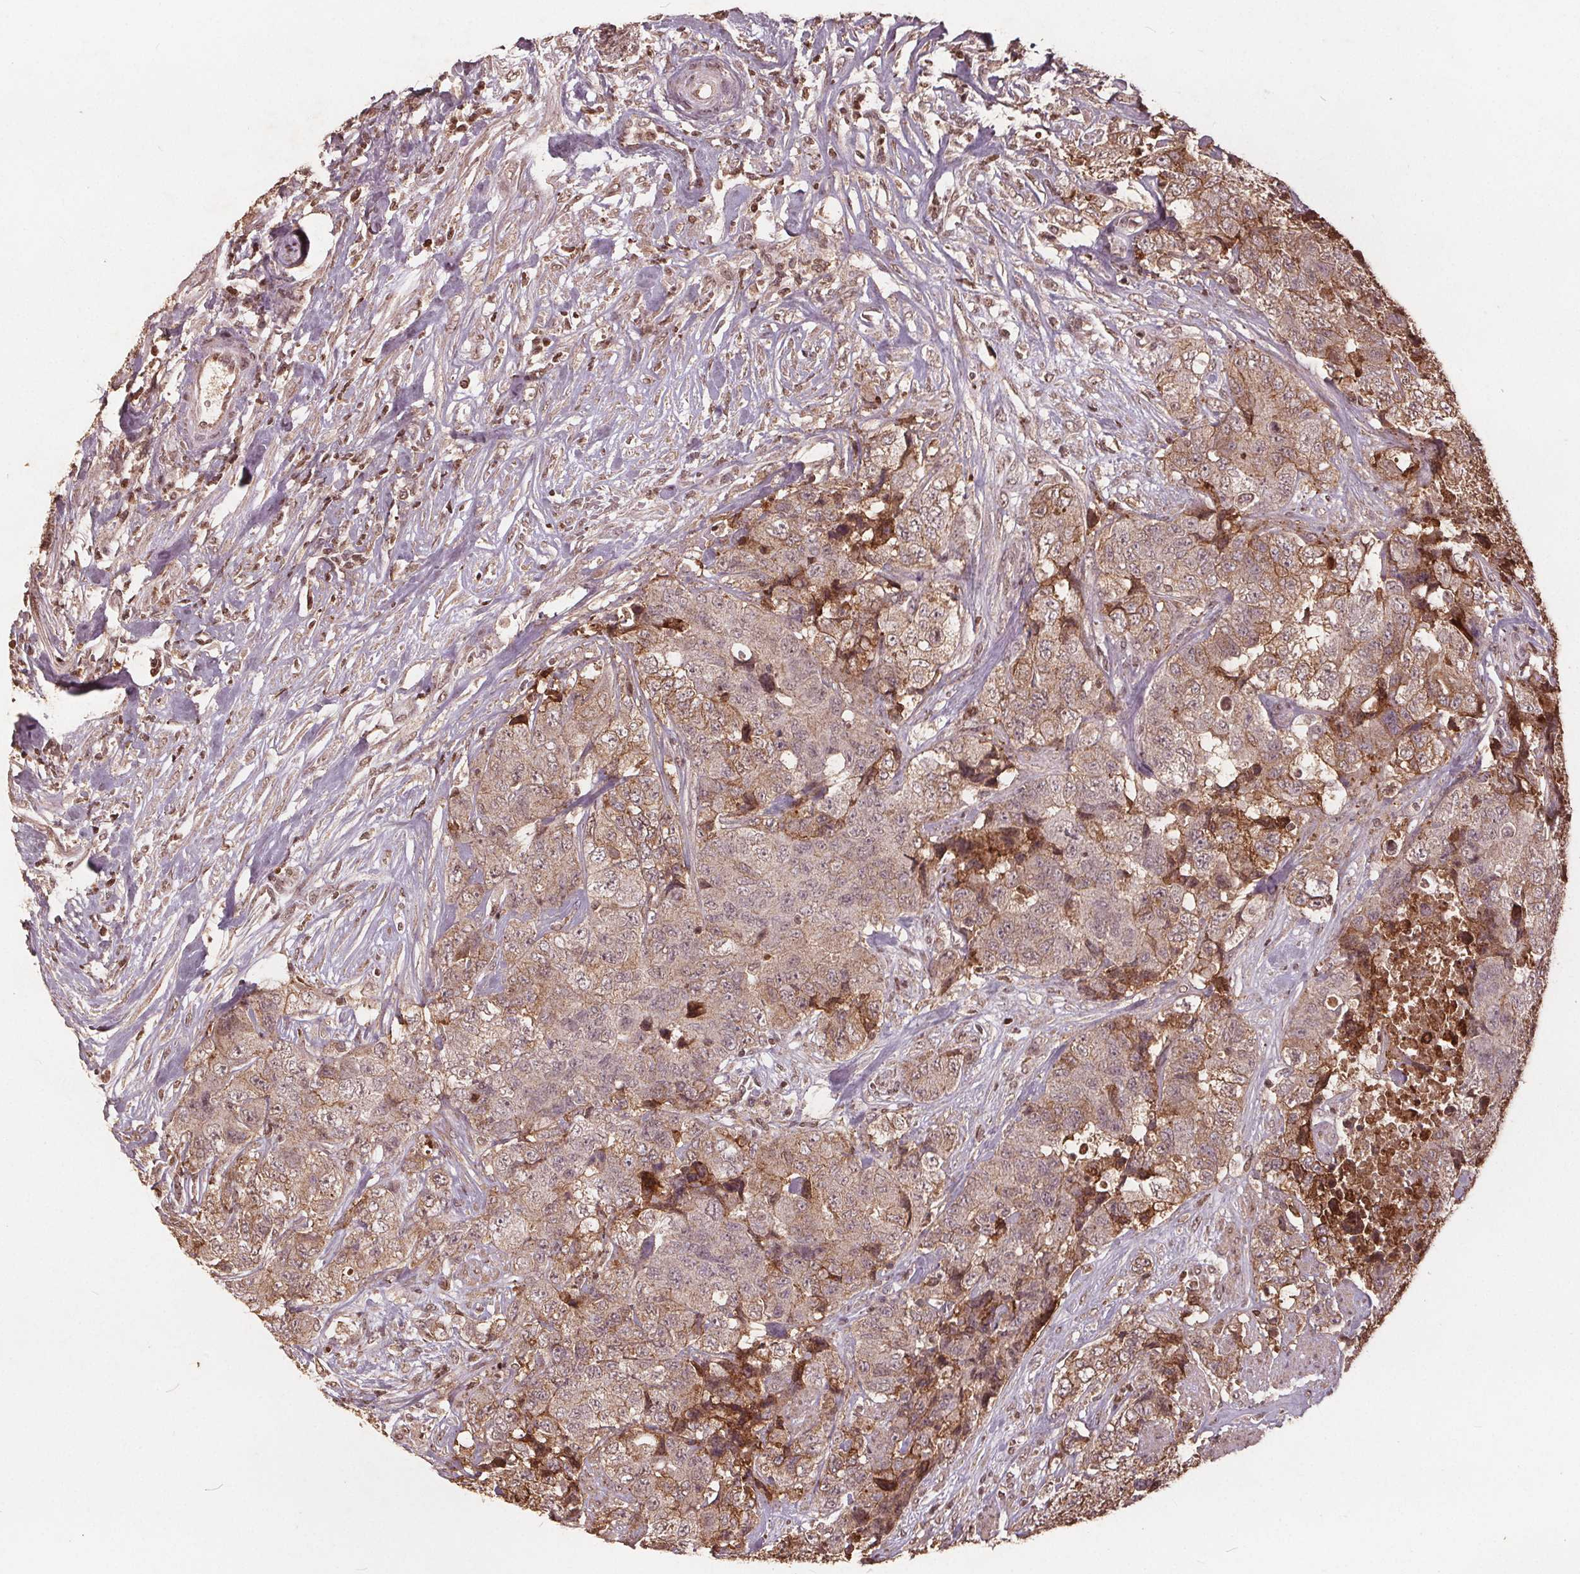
{"staining": {"intensity": "moderate", "quantity": ">75%", "location": "cytoplasmic/membranous"}, "tissue": "urothelial cancer", "cell_type": "Tumor cells", "image_type": "cancer", "snomed": [{"axis": "morphology", "description": "Urothelial carcinoma, High grade"}, {"axis": "topography", "description": "Urinary bladder"}], "caption": "Moderate cytoplasmic/membranous protein positivity is present in approximately >75% of tumor cells in urothelial cancer.", "gene": "DSG3", "patient": {"sex": "female", "age": 78}}